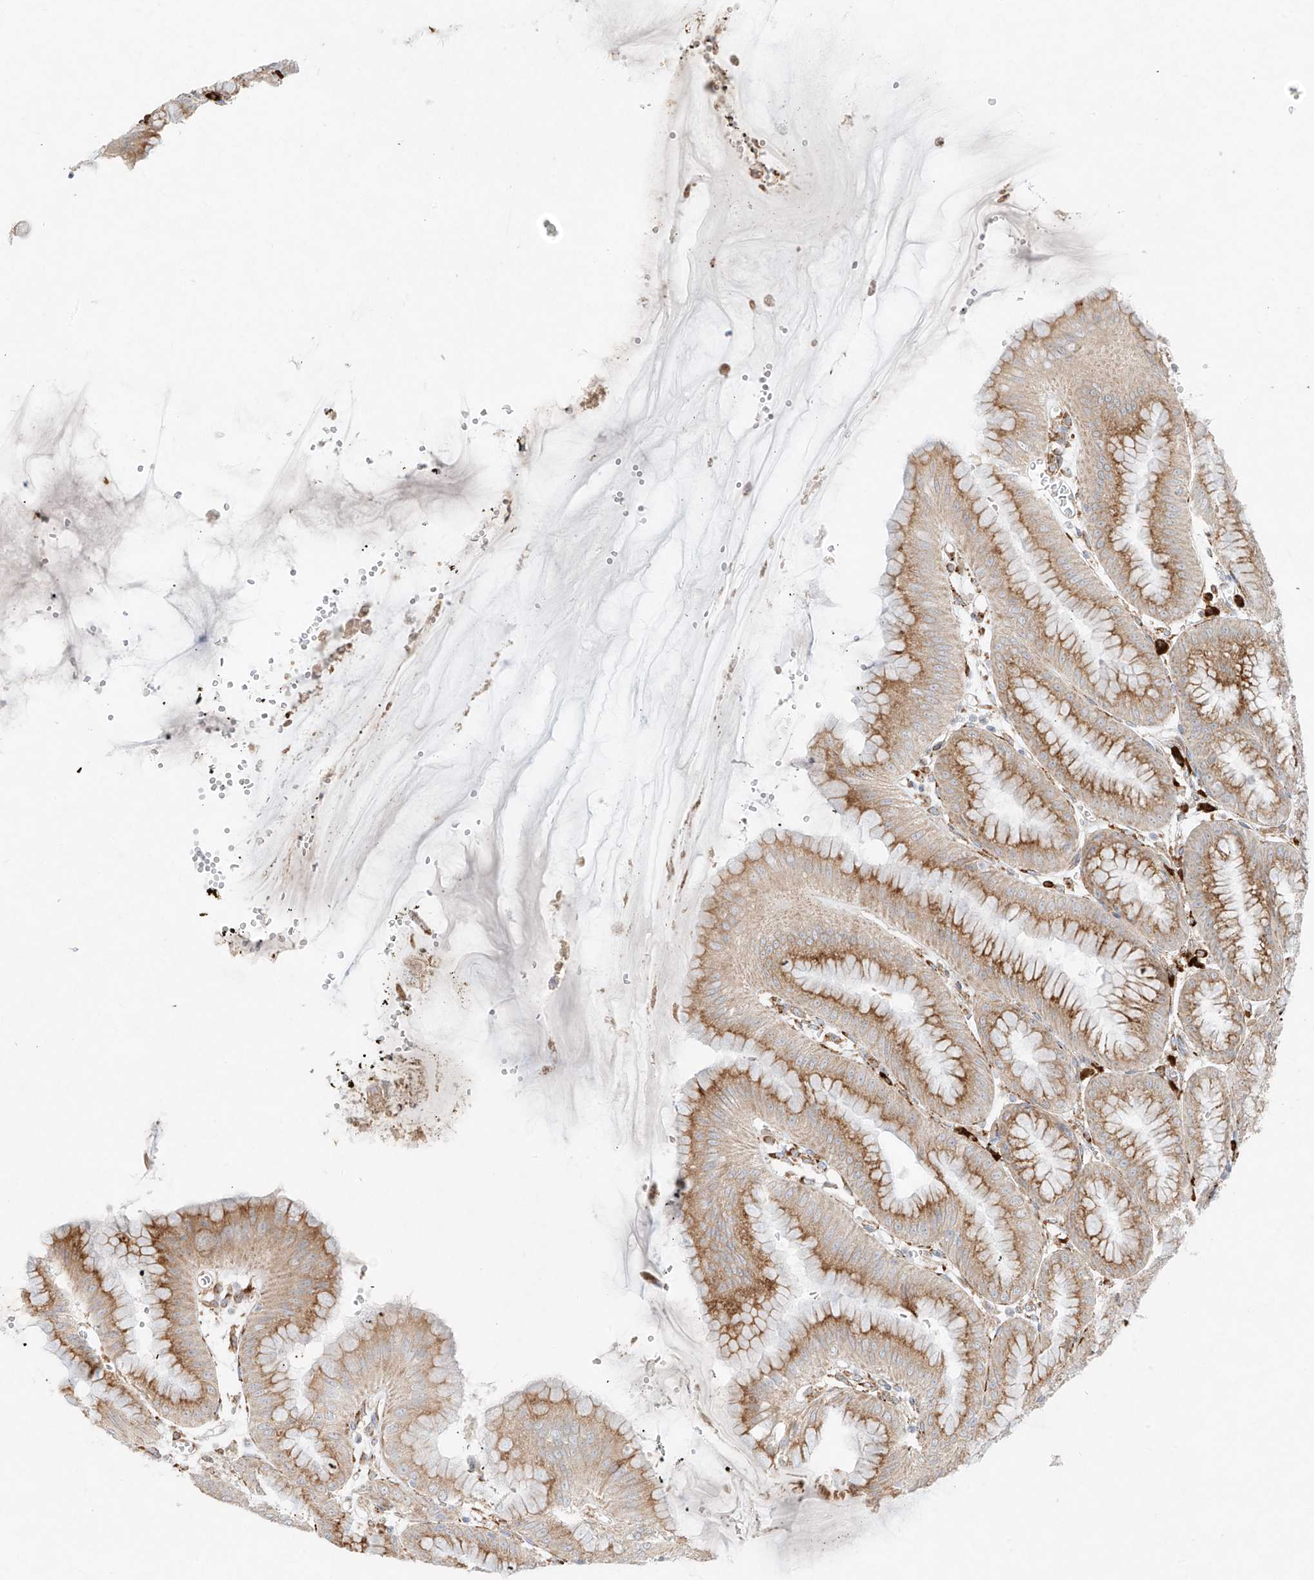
{"staining": {"intensity": "moderate", "quantity": ">75%", "location": "cytoplasmic/membranous"}, "tissue": "stomach", "cell_type": "Glandular cells", "image_type": "normal", "snomed": [{"axis": "morphology", "description": "Normal tissue, NOS"}, {"axis": "topography", "description": "Stomach, lower"}], "caption": "IHC of benign stomach displays medium levels of moderate cytoplasmic/membranous expression in approximately >75% of glandular cells. (Brightfield microscopy of DAB IHC at high magnification).", "gene": "EIPR1", "patient": {"sex": "male", "age": 71}}